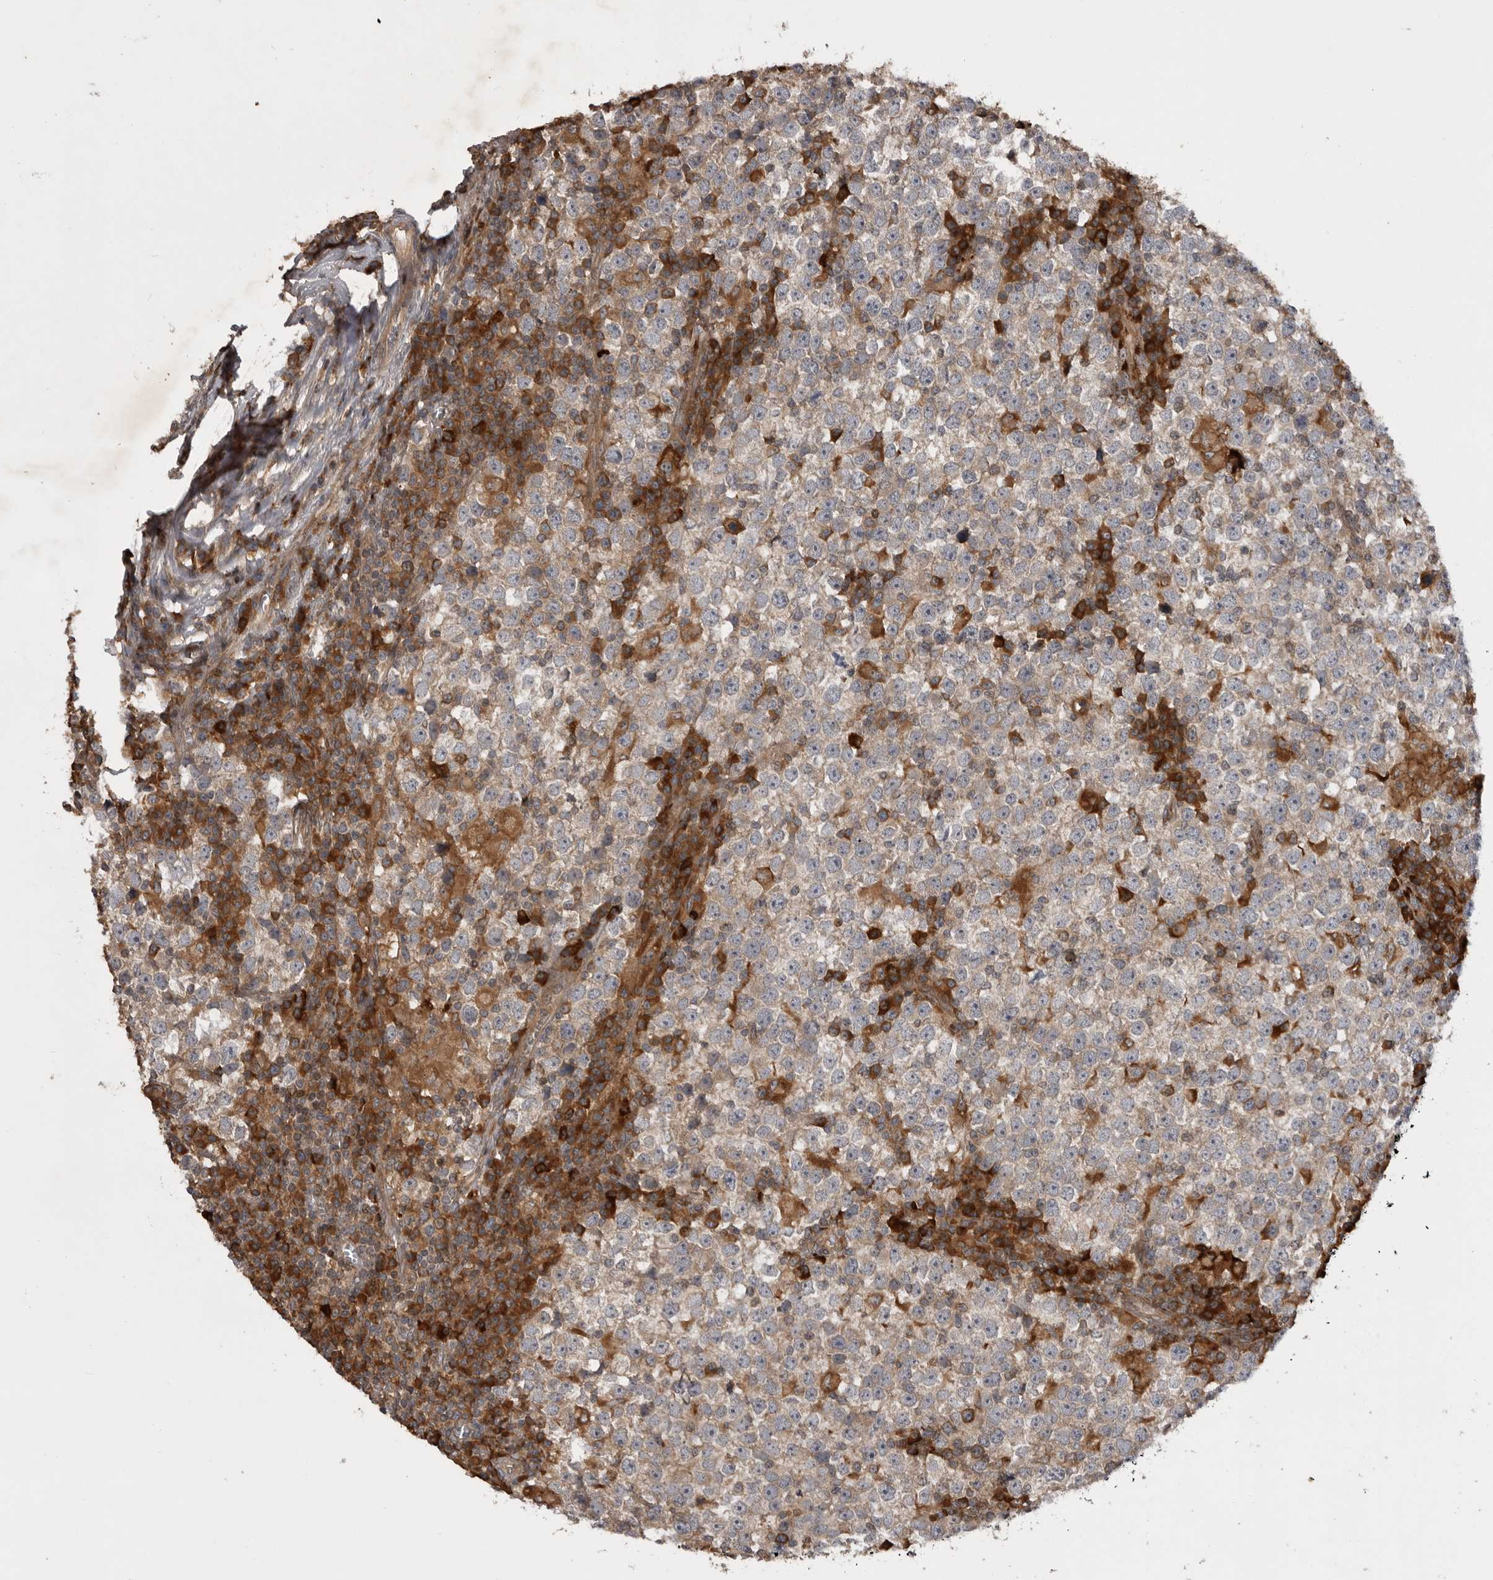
{"staining": {"intensity": "negative", "quantity": "none", "location": "none"}, "tissue": "testis cancer", "cell_type": "Tumor cells", "image_type": "cancer", "snomed": [{"axis": "morphology", "description": "Seminoma, NOS"}, {"axis": "topography", "description": "Testis"}], "caption": "Photomicrograph shows no significant protein positivity in tumor cells of testis cancer.", "gene": "RAB3GAP2", "patient": {"sex": "male", "age": 65}}